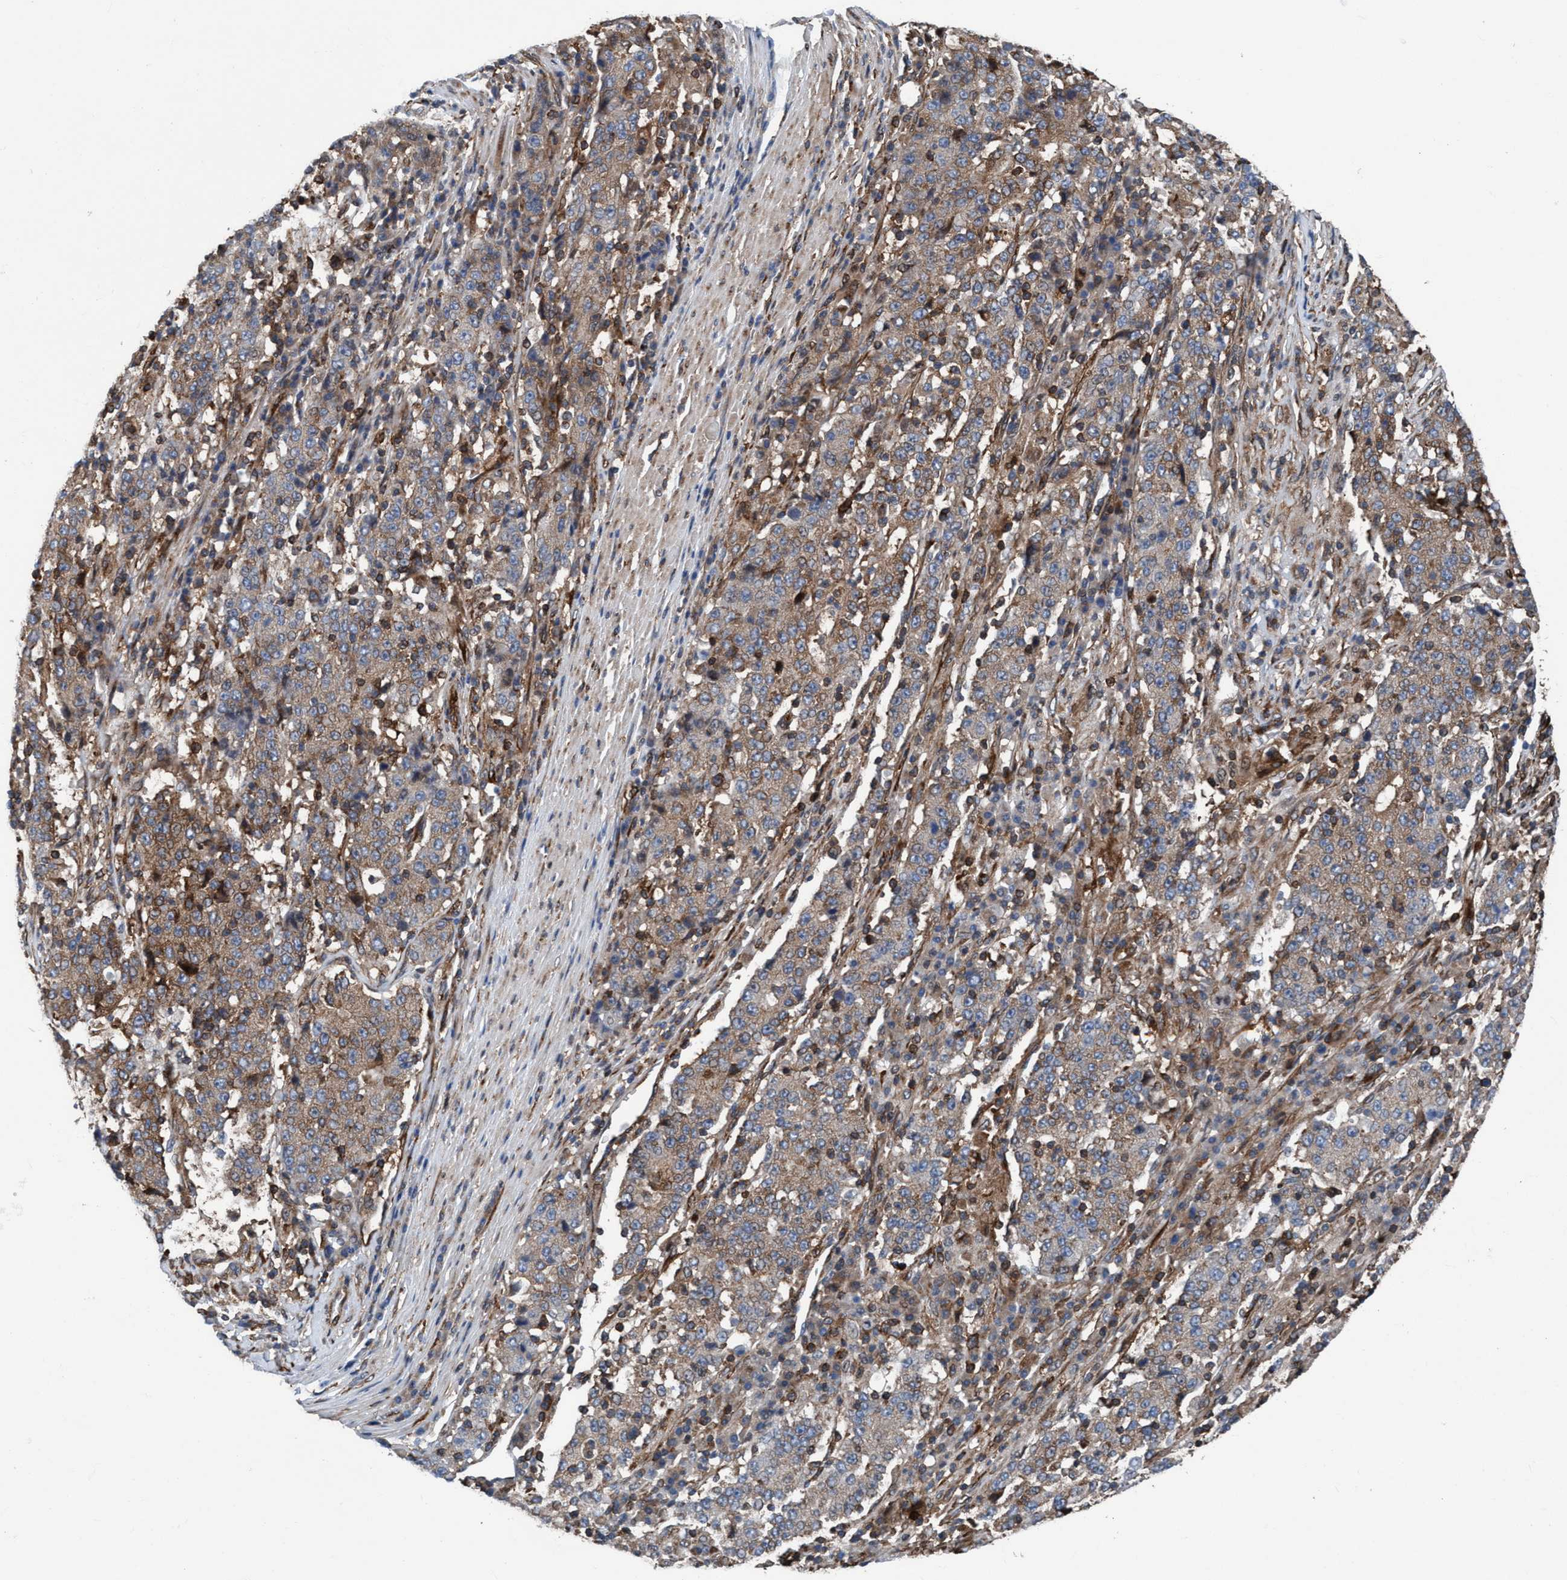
{"staining": {"intensity": "weak", "quantity": ">75%", "location": "cytoplasmic/membranous"}, "tissue": "stomach cancer", "cell_type": "Tumor cells", "image_type": "cancer", "snomed": [{"axis": "morphology", "description": "Adenocarcinoma, NOS"}, {"axis": "topography", "description": "Stomach"}], "caption": "There is low levels of weak cytoplasmic/membranous positivity in tumor cells of stomach adenocarcinoma, as demonstrated by immunohistochemical staining (brown color).", "gene": "NMT1", "patient": {"sex": "male", "age": 59}}